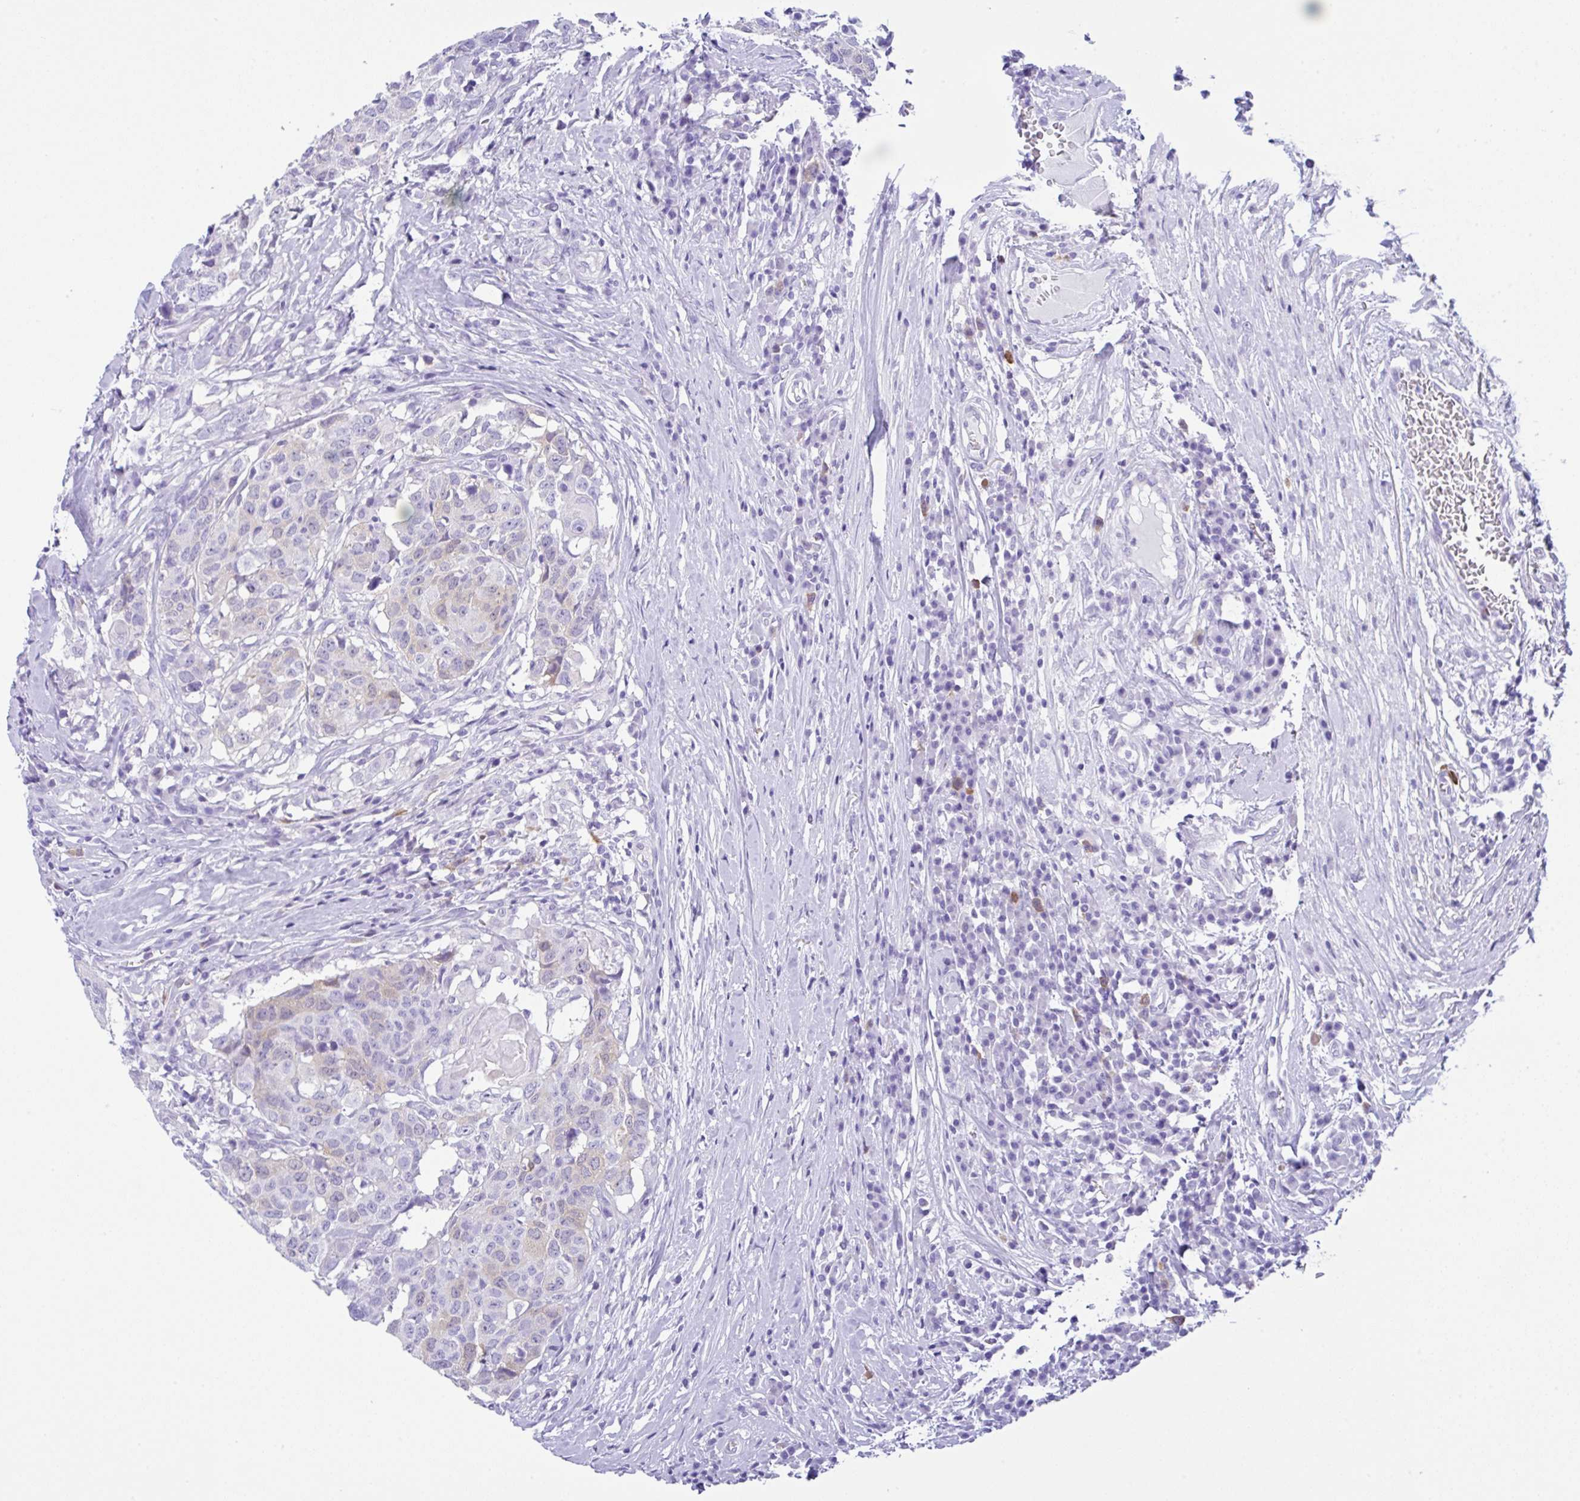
{"staining": {"intensity": "negative", "quantity": "none", "location": "none"}, "tissue": "head and neck cancer", "cell_type": "Tumor cells", "image_type": "cancer", "snomed": [{"axis": "morphology", "description": "Normal tissue, NOS"}, {"axis": "morphology", "description": "Squamous cell carcinoma, NOS"}, {"axis": "topography", "description": "Skeletal muscle"}, {"axis": "topography", "description": "Vascular tissue"}, {"axis": "topography", "description": "Peripheral nerve tissue"}, {"axis": "topography", "description": "Head-Neck"}], "caption": "A high-resolution photomicrograph shows IHC staining of head and neck squamous cell carcinoma, which demonstrates no significant staining in tumor cells. (DAB immunohistochemistry (IHC) visualized using brightfield microscopy, high magnification).", "gene": "RRM2", "patient": {"sex": "male", "age": 66}}